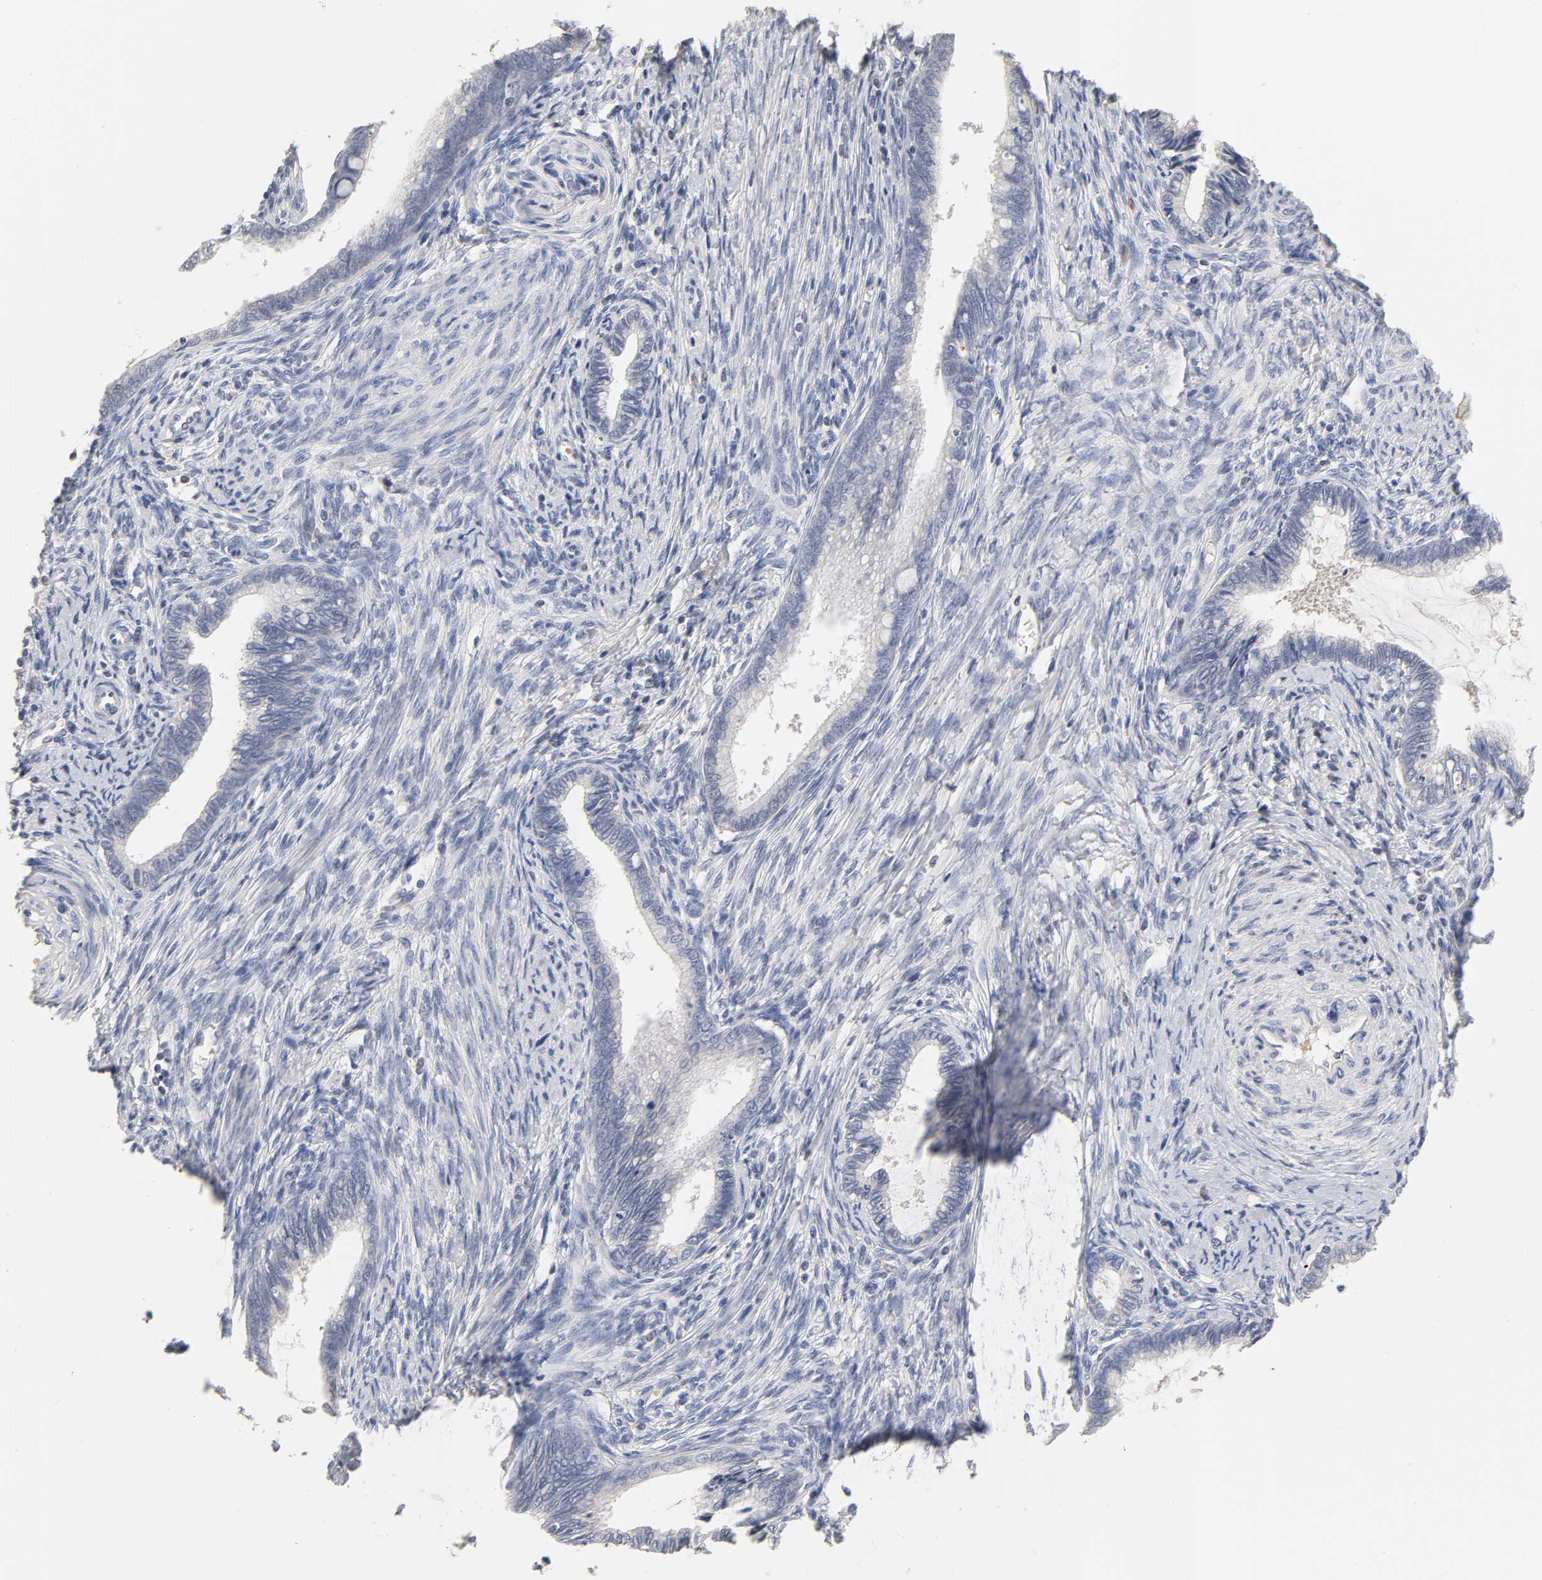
{"staining": {"intensity": "negative", "quantity": "none", "location": "none"}, "tissue": "cervical cancer", "cell_type": "Tumor cells", "image_type": "cancer", "snomed": [{"axis": "morphology", "description": "Adenocarcinoma, NOS"}, {"axis": "topography", "description": "Cervix"}], "caption": "Tumor cells show no significant protein staining in adenocarcinoma (cervical). (DAB (3,3'-diaminobenzidine) immunohistochemistry (IHC) visualized using brightfield microscopy, high magnification).", "gene": "OVOL1", "patient": {"sex": "female", "age": 44}}